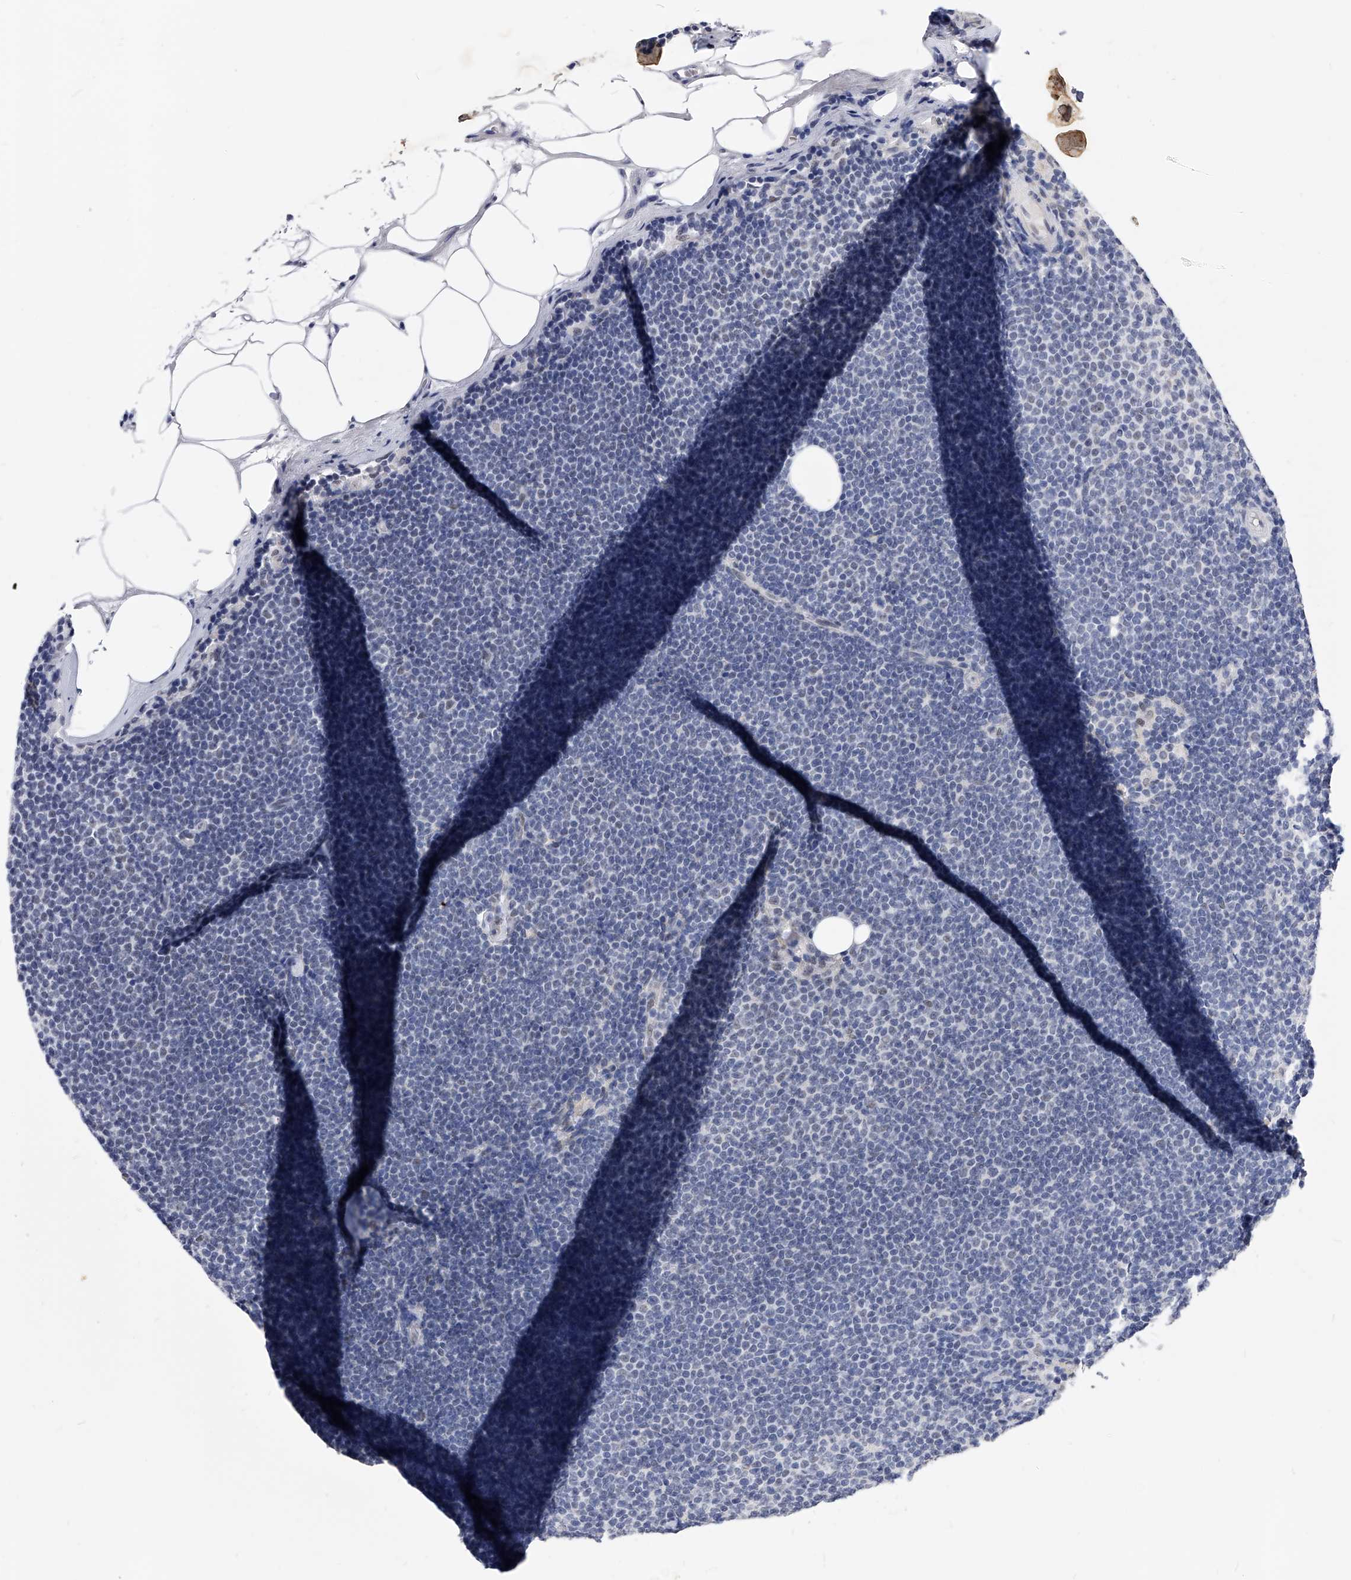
{"staining": {"intensity": "negative", "quantity": "none", "location": "none"}, "tissue": "lymphoma", "cell_type": "Tumor cells", "image_type": "cancer", "snomed": [{"axis": "morphology", "description": "Malignant lymphoma, non-Hodgkin's type, Low grade"}, {"axis": "topography", "description": "Lymph node"}], "caption": "Immunohistochemistry of human low-grade malignant lymphoma, non-Hodgkin's type demonstrates no staining in tumor cells.", "gene": "ZNF529", "patient": {"sex": "female", "age": 53}}